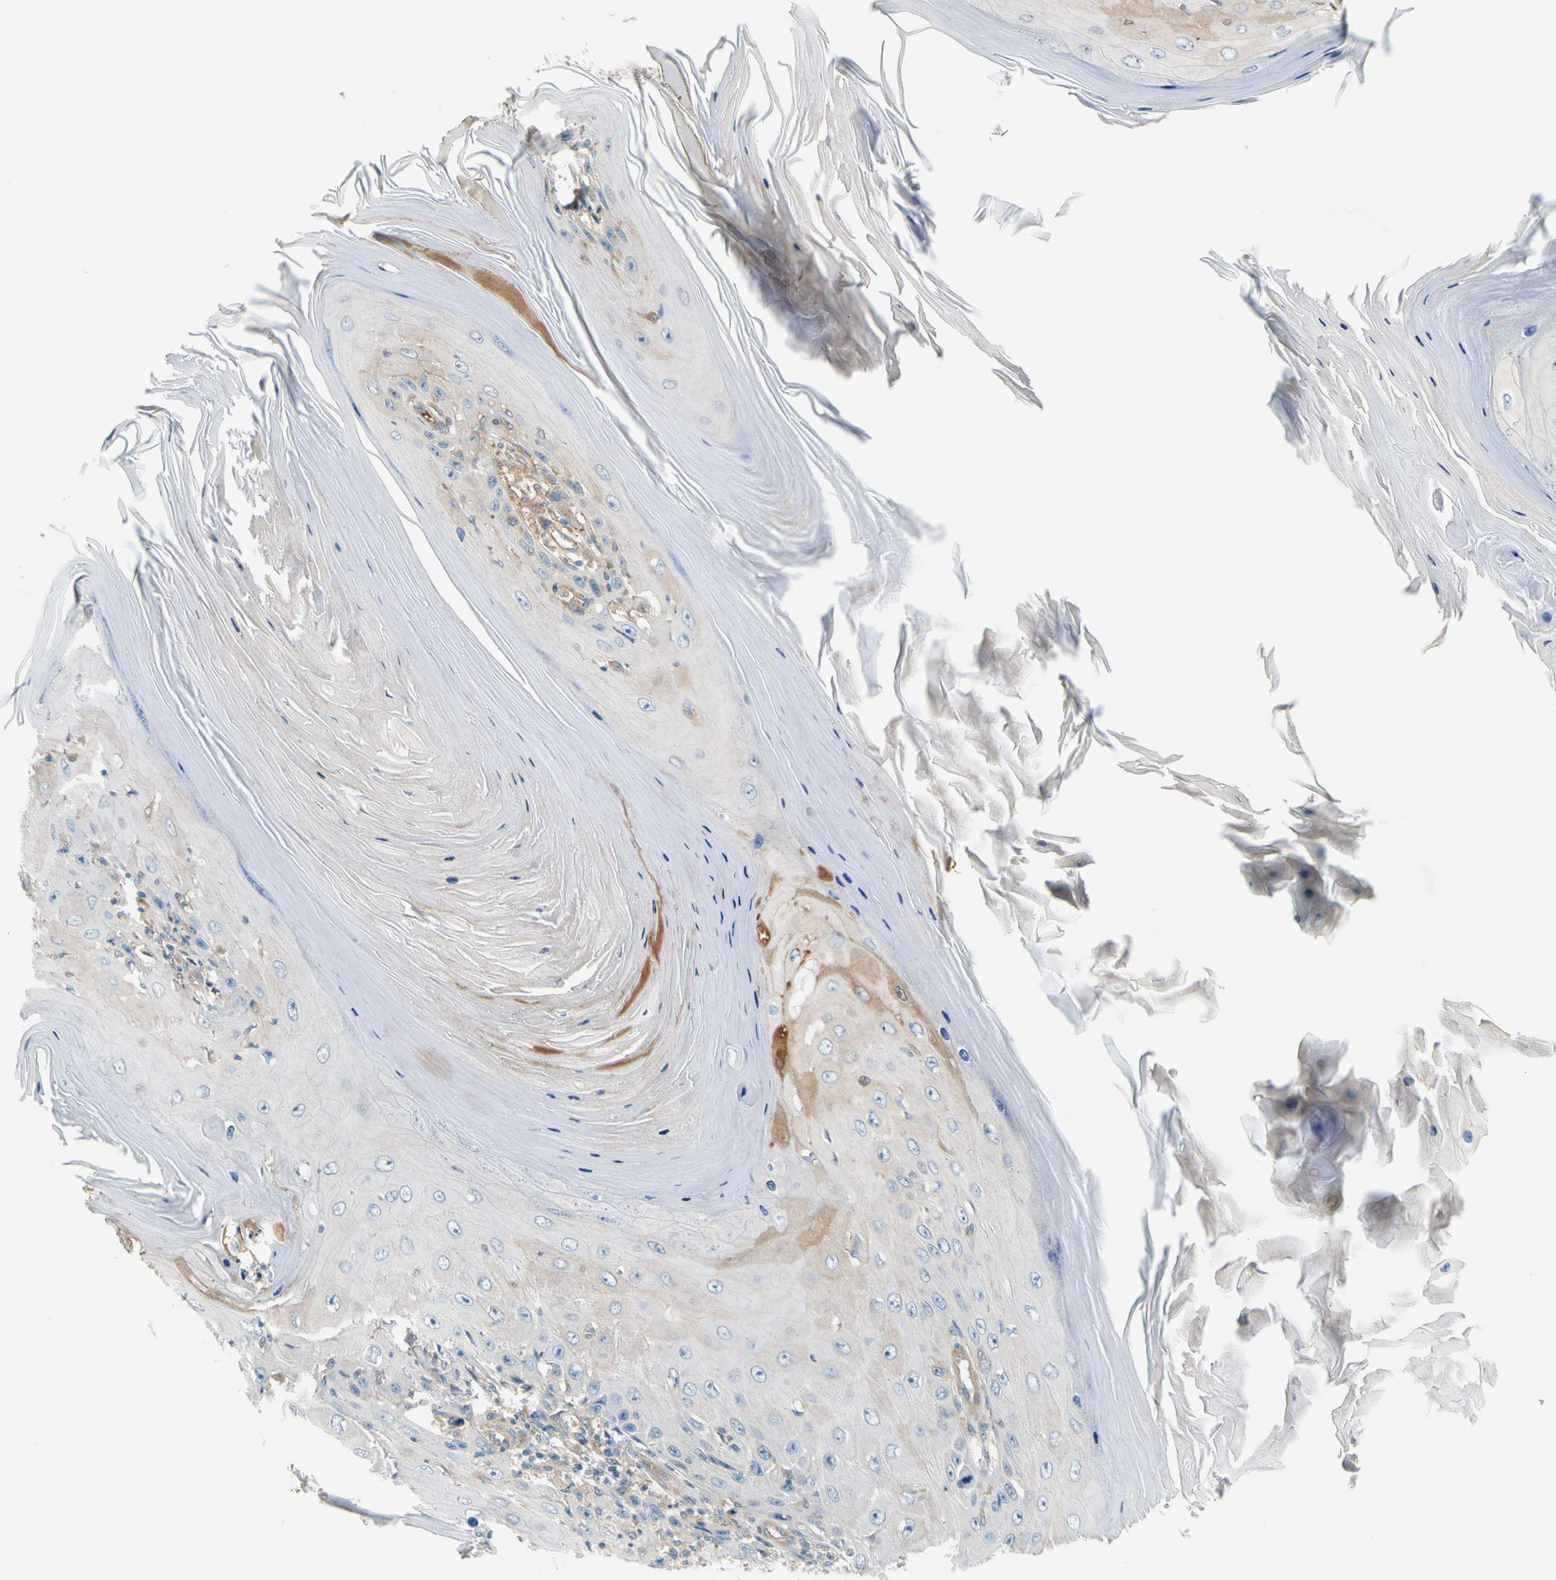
{"staining": {"intensity": "weak", "quantity": "<25%", "location": "cytoplasmic/membranous"}, "tissue": "skin cancer", "cell_type": "Tumor cells", "image_type": "cancer", "snomed": [{"axis": "morphology", "description": "Squamous cell carcinoma, NOS"}, {"axis": "topography", "description": "Skin"}], "caption": "Immunohistochemistry (IHC) histopathology image of neoplastic tissue: skin cancer (squamous cell carcinoma) stained with DAB shows no significant protein positivity in tumor cells.", "gene": "ENTREP3", "patient": {"sex": "female", "age": 73}}